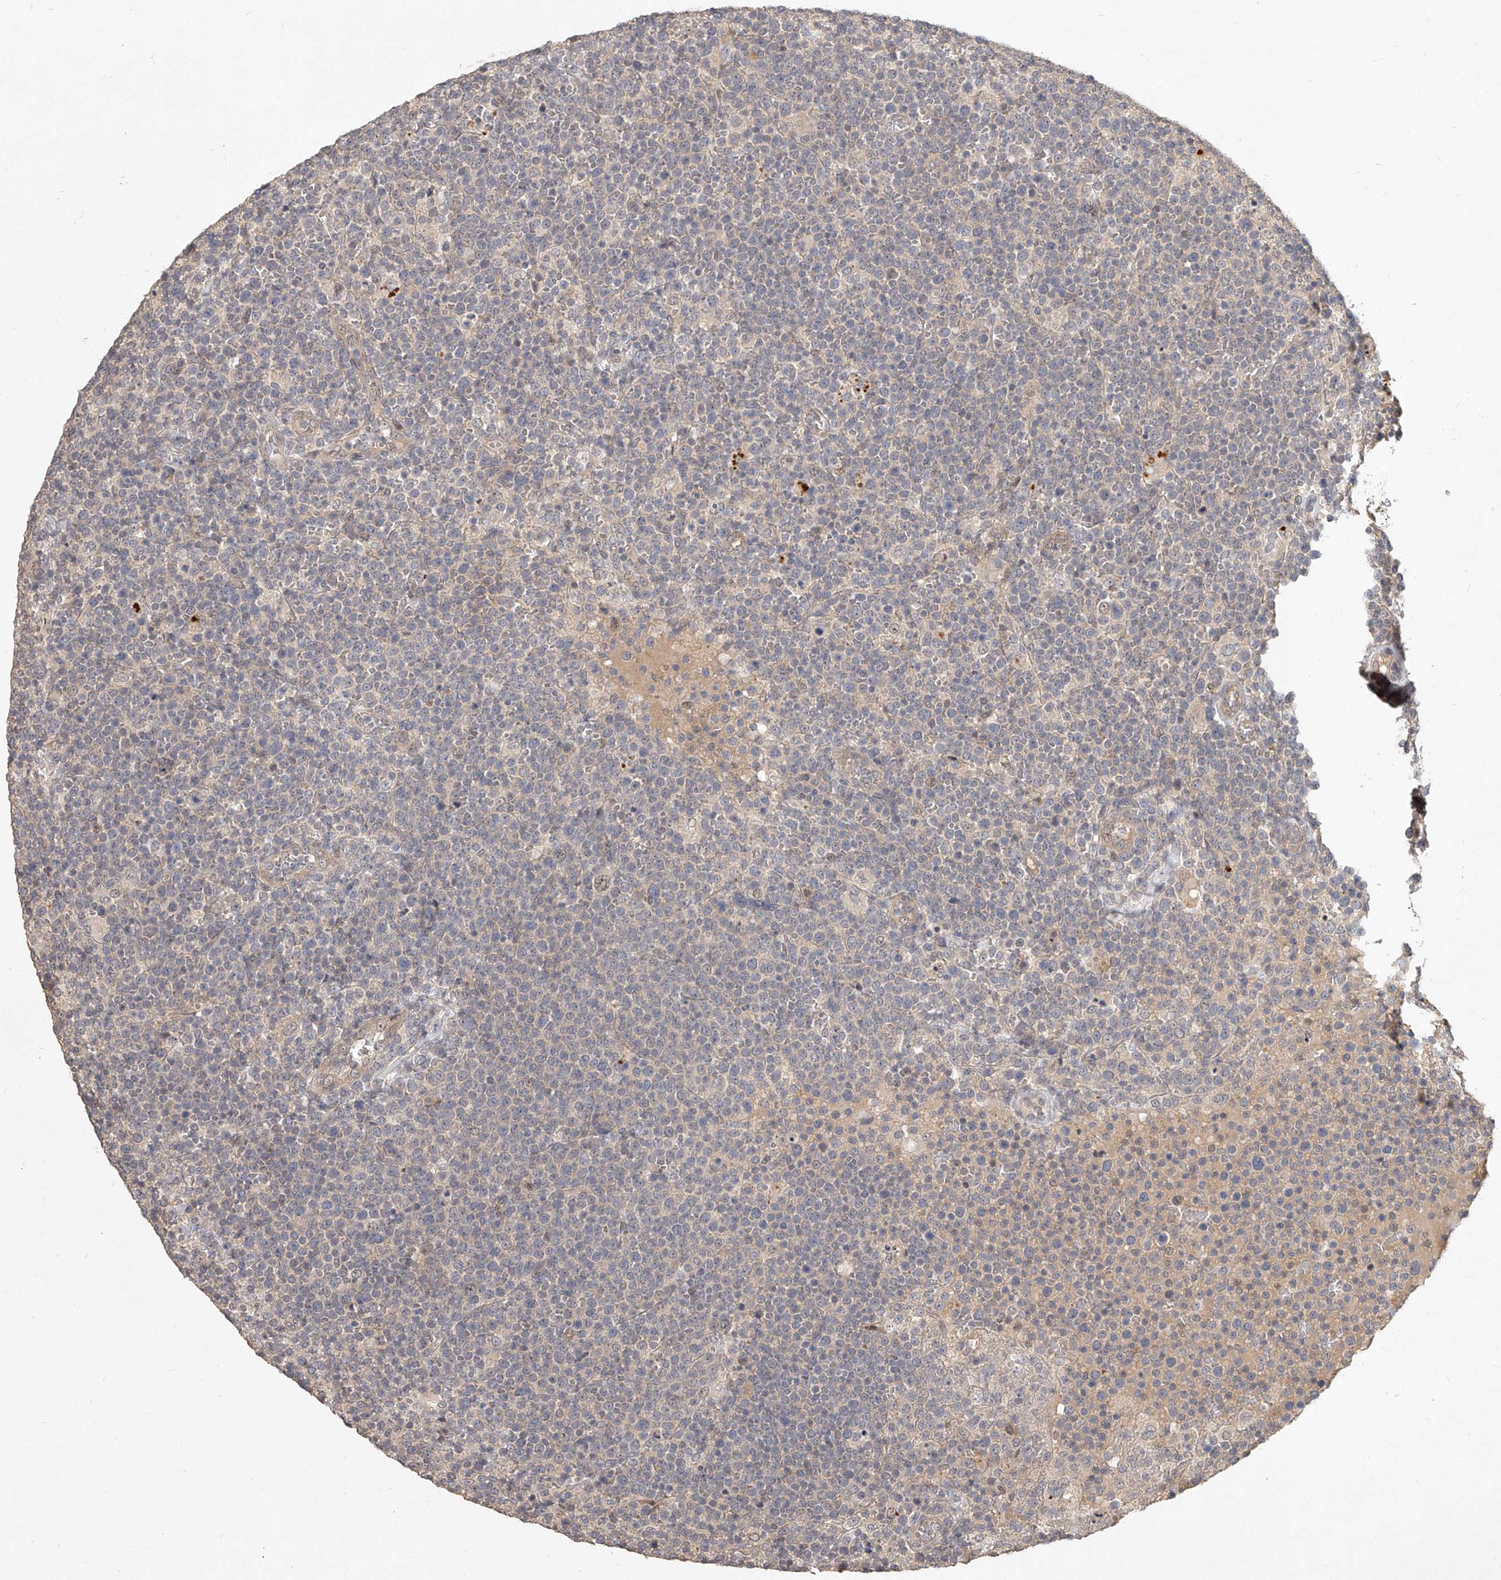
{"staining": {"intensity": "negative", "quantity": "none", "location": "none"}, "tissue": "lymphoma", "cell_type": "Tumor cells", "image_type": "cancer", "snomed": [{"axis": "morphology", "description": "Malignant lymphoma, non-Hodgkin's type, High grade"}, {"axis": "topography", "description": "Lymph node"}], "caption": "Tumor cells show no significant protein positivity in high-grade malignant lymphoma, non-Hodgkin's type.", "gene": "SLC37A1", "patient": {"sex": "male", "age": 61}}